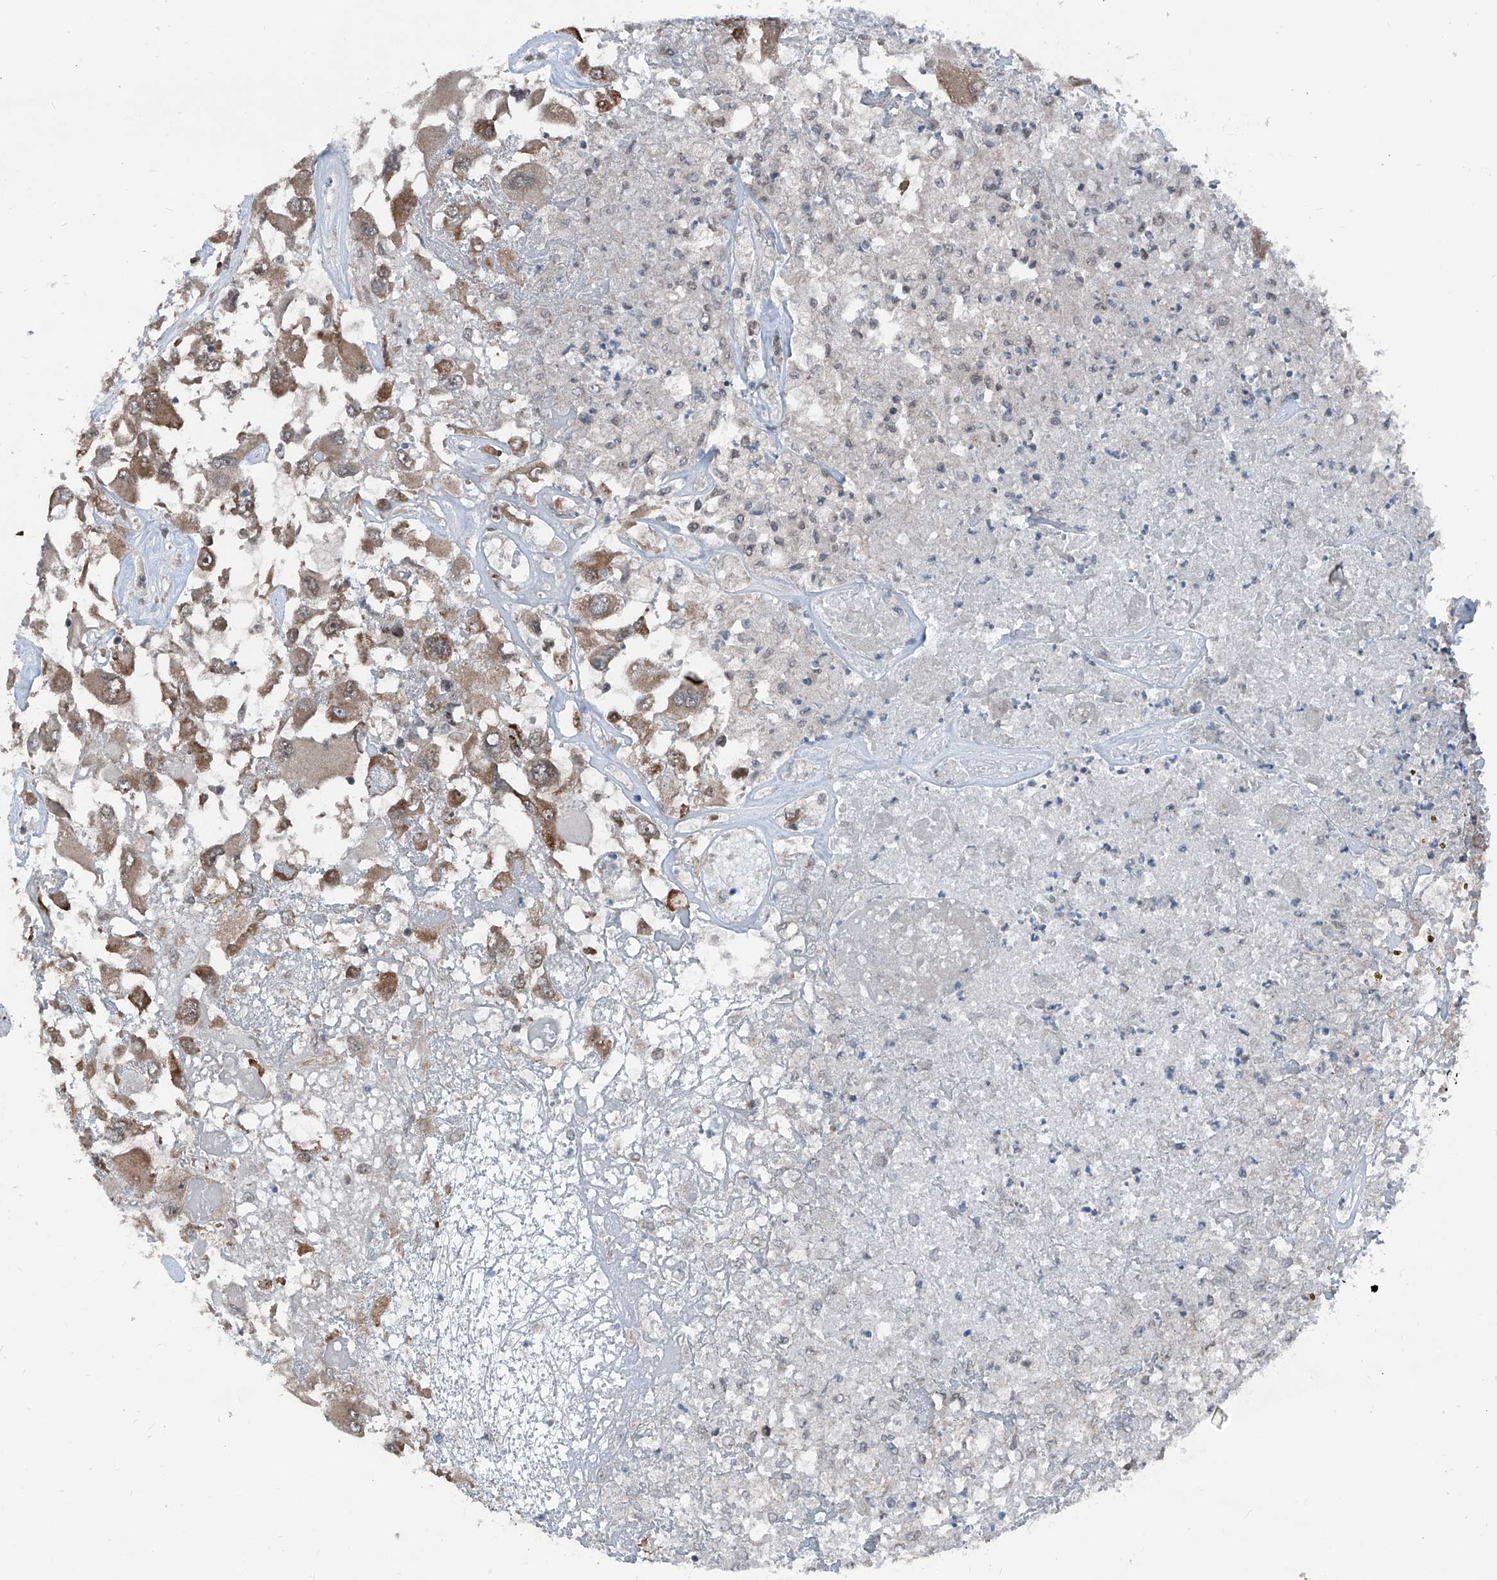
{"staining": {"intensity": "moderate", "quantity": ">75%", "location": "cytoplasmic/membranous"}, "tissue": "renal cancer", "cell_type": "Tumor cells", "image_type": "cancer", "snomed": [{"axis": "morphology", "description": "Adenocarcinoma, NOS"}, {"axis": "topography", "description": "Kidney"}], "caption": "A brown stain labels moderate cytoplasmic/membranous positivity of a protein in human adenocarcinoma (renal) tumor cells. The staining was performed using DAB (3,3'-diaminobenzidine), with brown indicating positive protein expression. Nuclei are stained blue with hematoxylin.", "gene": "COA7", "patient": {"sex": "female", "age": 52}}